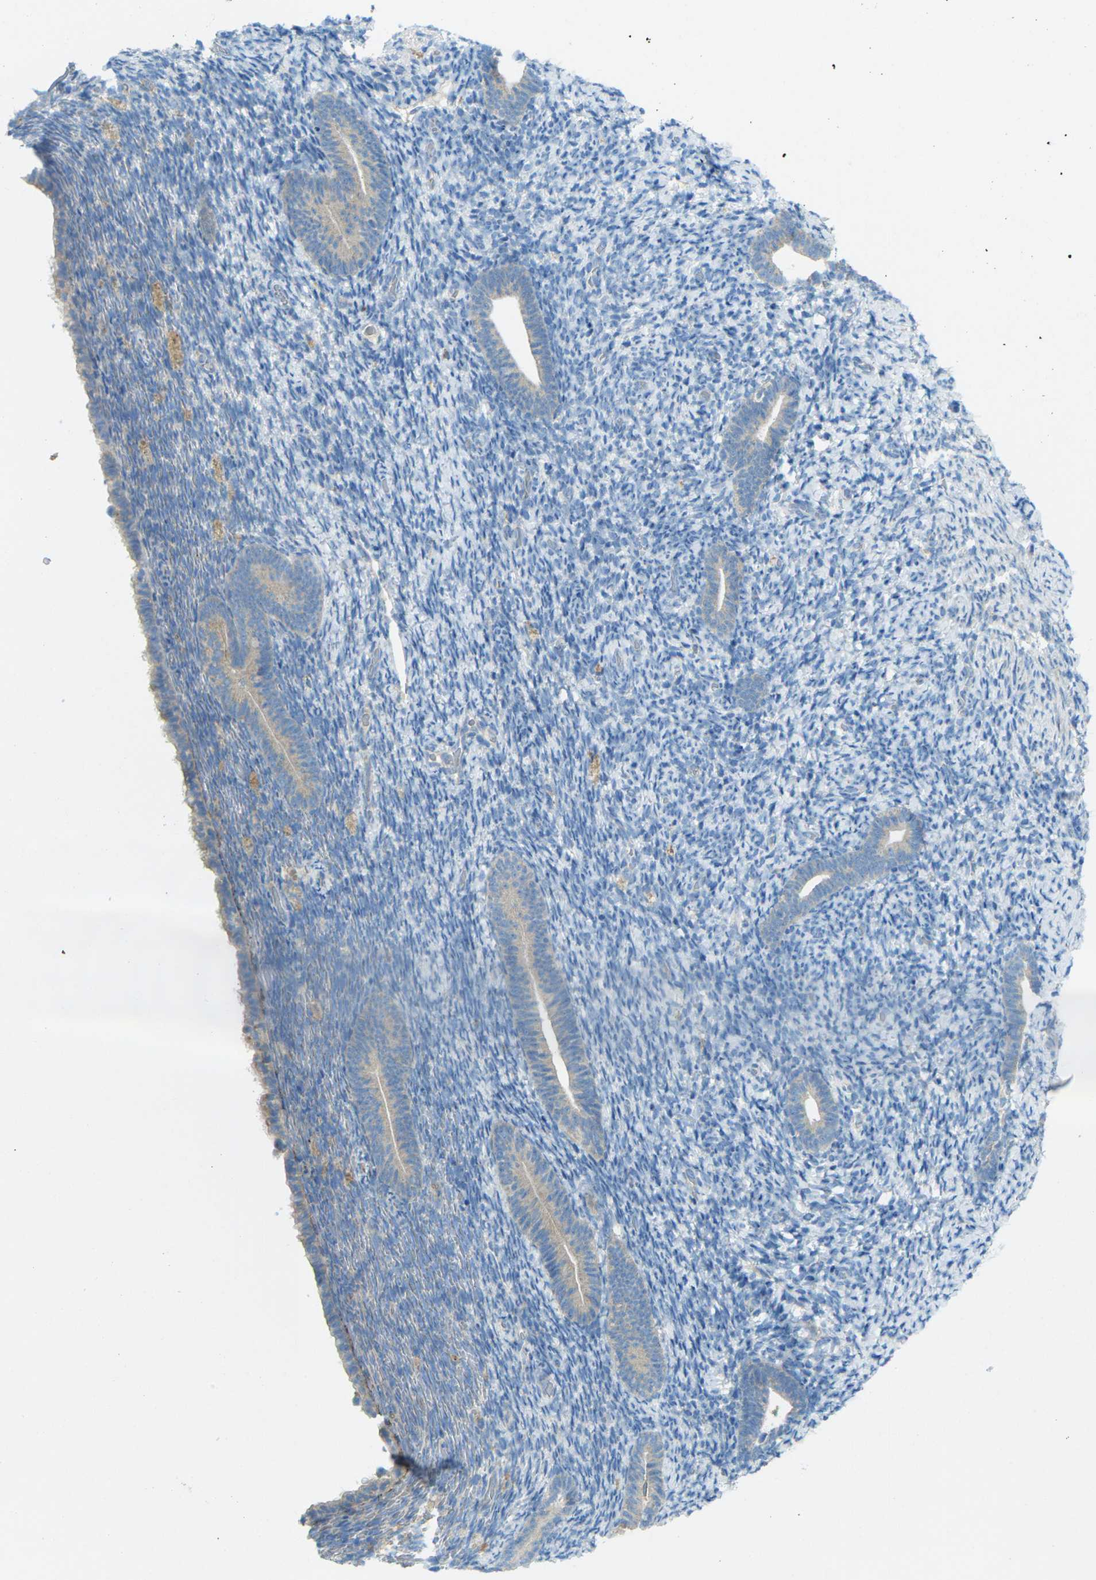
{"staining": {"intensity": "negative", "quantity": "none", "location": "none"}, "tissue": "endometrium", "cell_type": "Cells in endometrial stroma", "image_type": "normal", "snomed": [{"axis": "morphology", "description": "Normal tissue, NOS"}, {"axis": "topography", "description": "Endometrium"}], "caption": "Cells in endometrial stroma are negative for brown protein staining in benign endometrium. Brightfield microscopy of IHC stained with DAB (3,3'-diaminobenzidine) (brown) and hematoxylin (blue), captured at high magnification.", "gene": "MYLK4", "patient": {"sex": "female", "age": 51}}